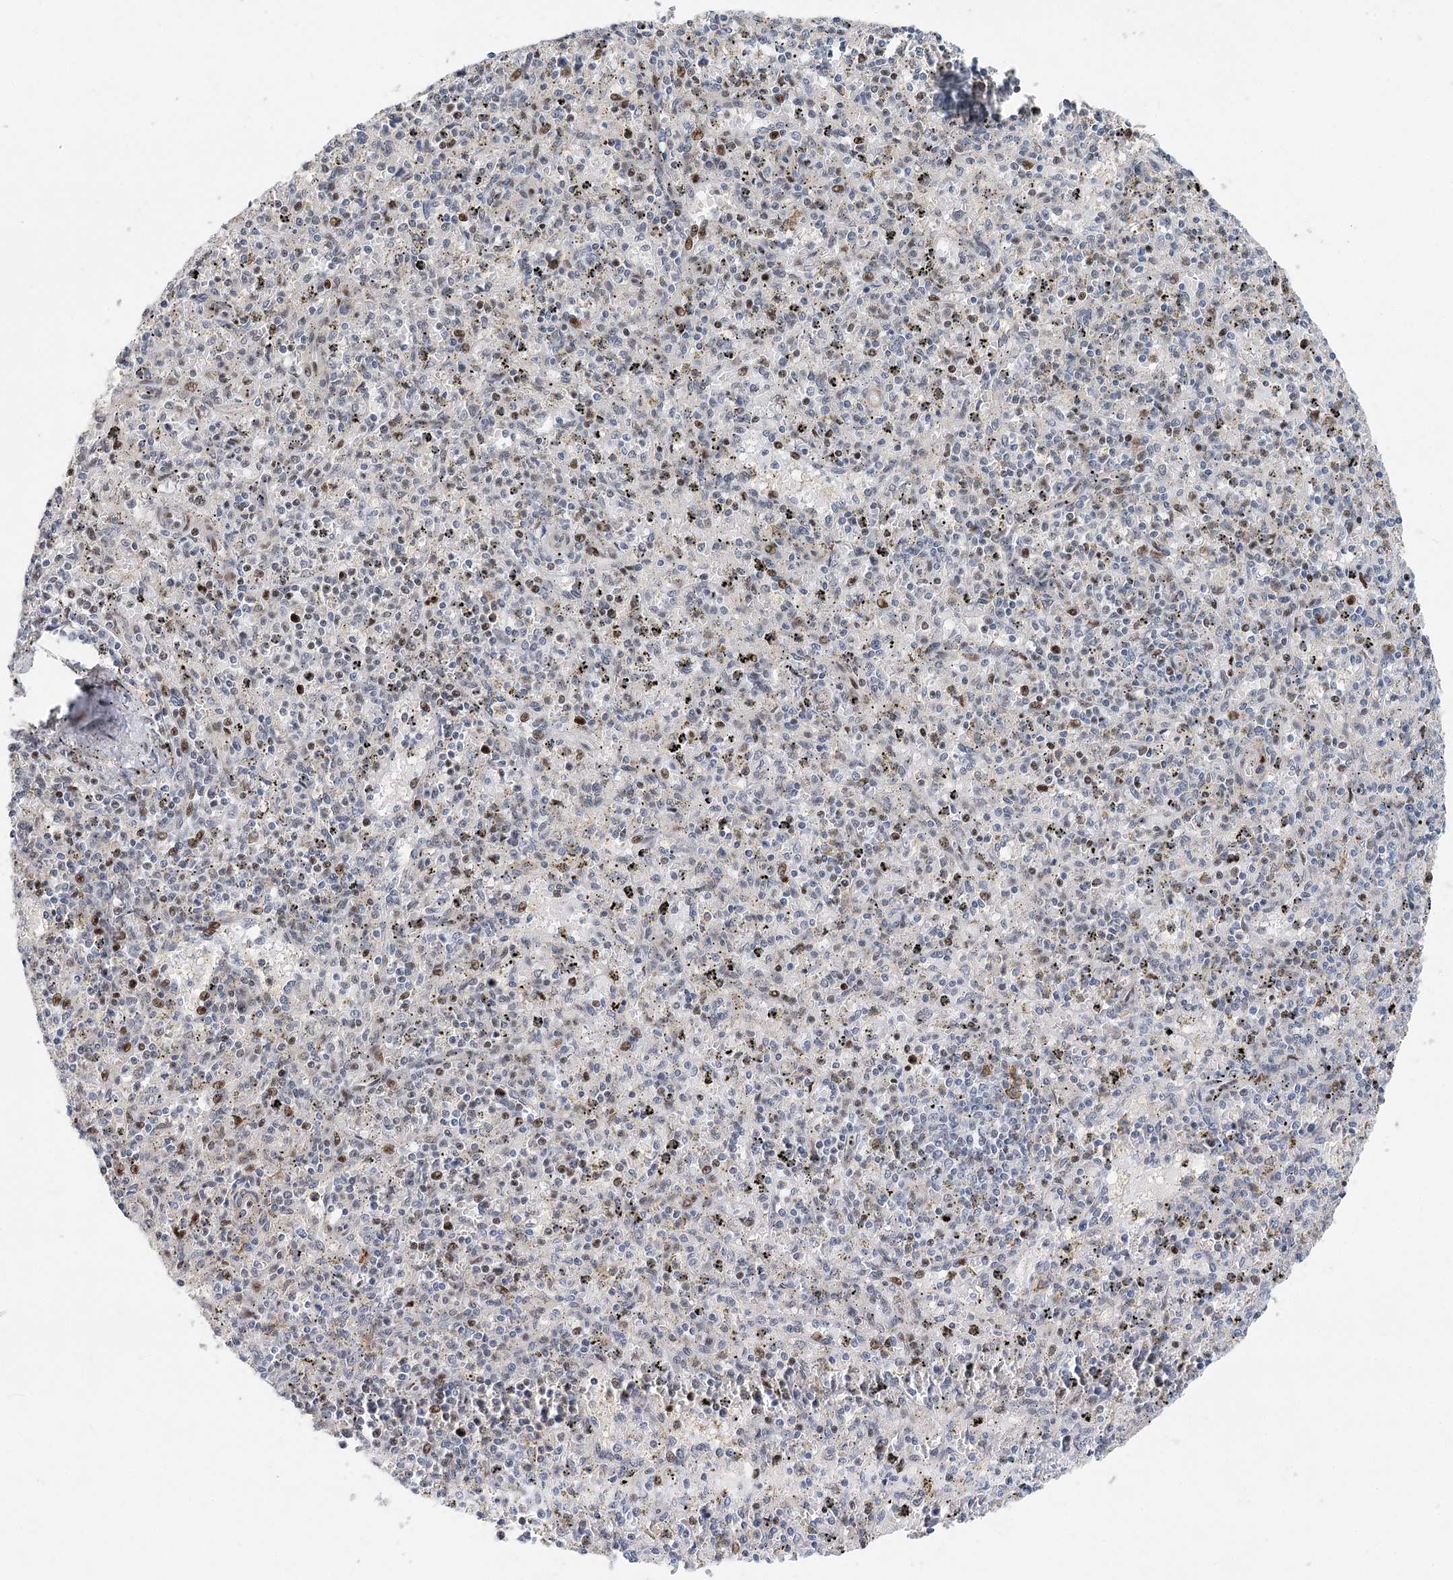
{"staining": {"intensity": "moderate", "quantity": "<25%", "location": "nuclear"}, "tissue": "spleen", "cell_type": "Cells in red pulp", "image_type": "normal", "snomed": [{"axis": "morphology", "description": "Normal tissue, NOS"}, {"axis": "topography", "description": "Spleen"}], "caption": "Protein positivity by immunohistochemistry reveals moderate nuclear positivity in approximately <25% of cells in red pulp in benign spleen. (DAB (3,3'-diaminobenzidine) IHC with brightfield microscopy, high magnification).", "gene": "CAMTA1", "patient": {"sex": "male", "age": 72}}